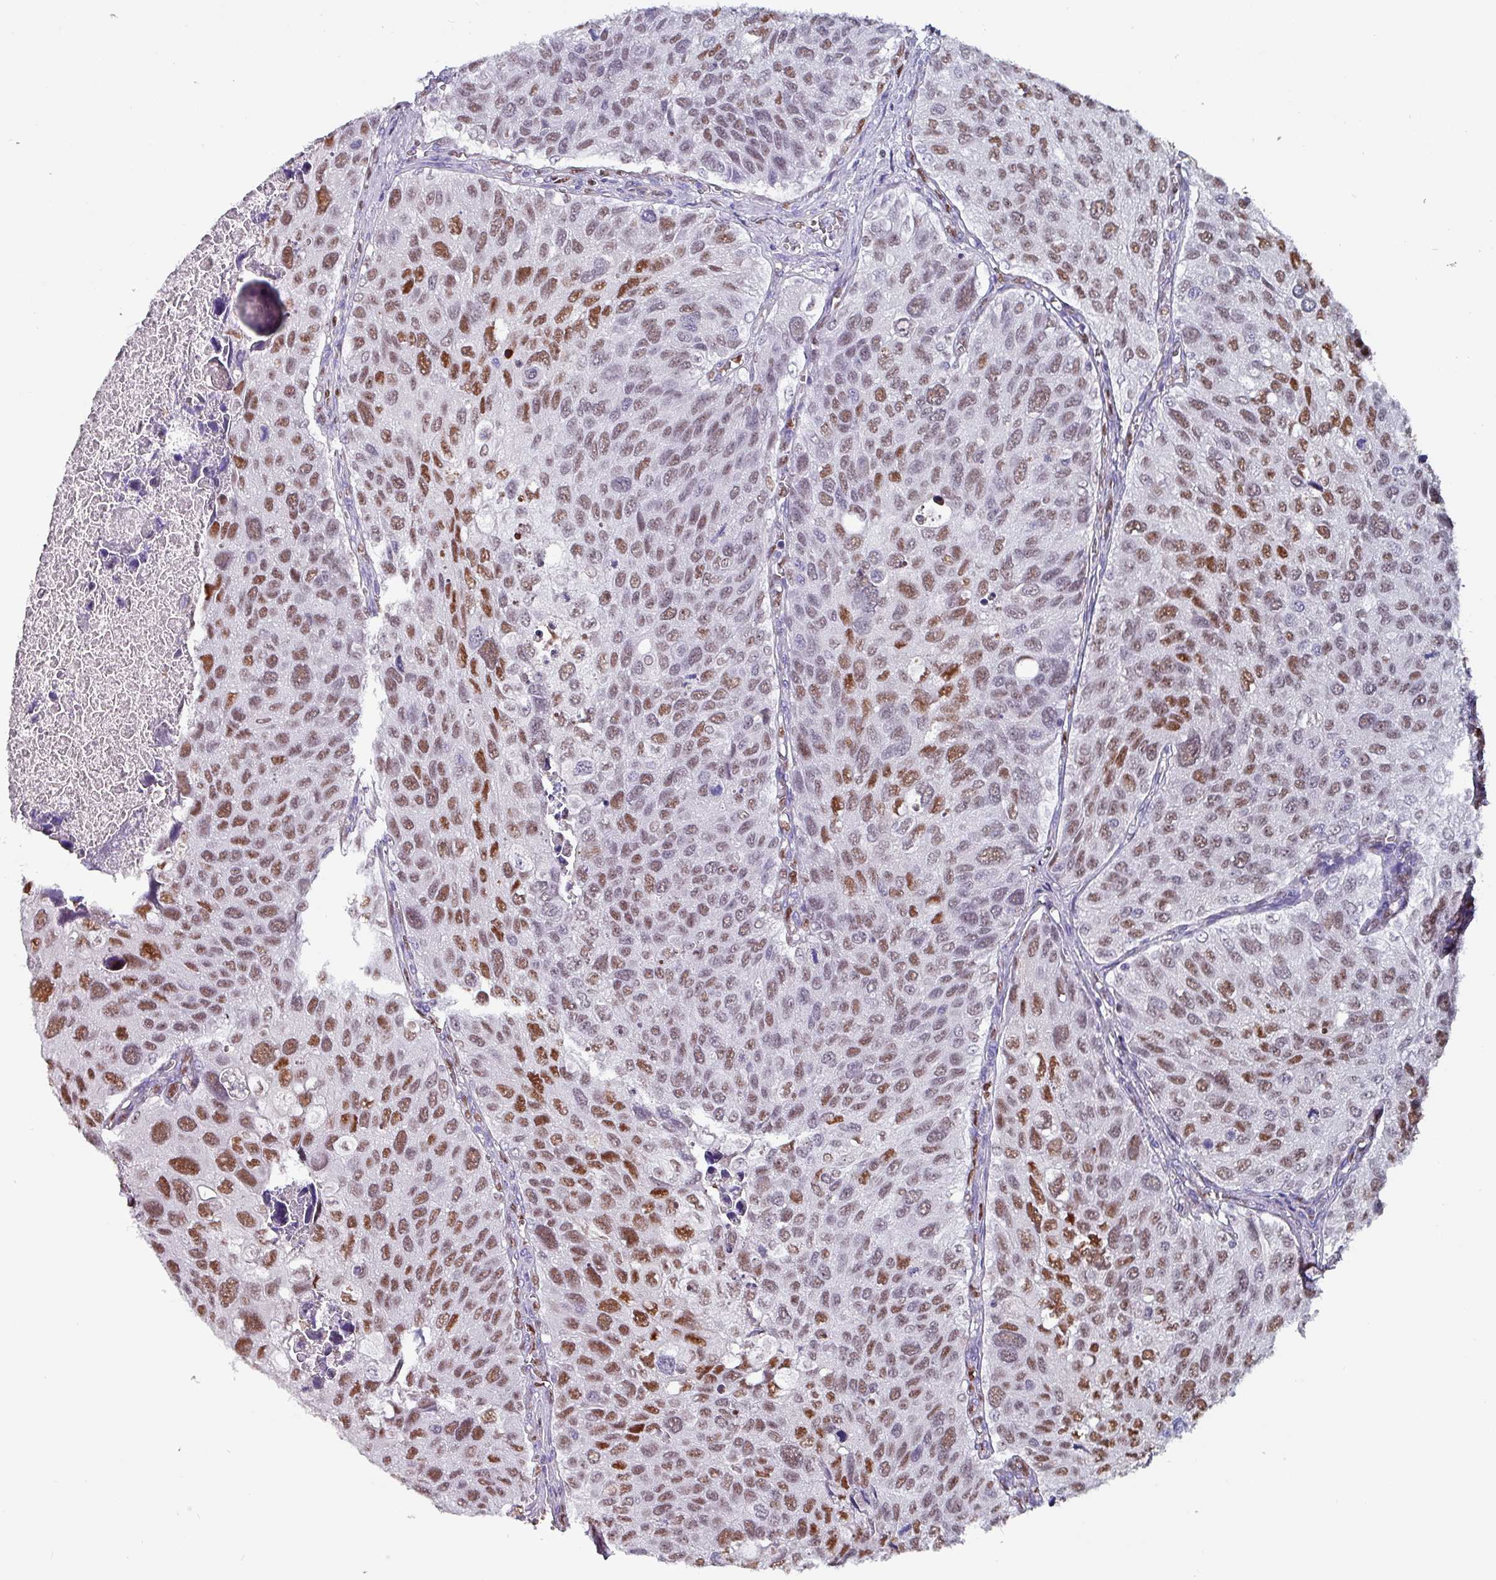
{"staining": {"intensity": "moderate", "quantity": ">75%", "location": "nuclear"}, "tissue": "urothelial cancer", "cell_type": "Tumor cells", "image_type": "cancer", "snomed": [{"axis": "morphology", "description": "Urothelial carcinoma, NOS"}, {"axis": "topography", "description": "Urinary bladder"}], "caption": "Protein staining of urothelial cancer tissue demonstrates moderate nuclear staining in about >75% of tumor cells.", "gene": "ZNF816-ZNF321P", "patient": {"sex": "male", "age": 80}}